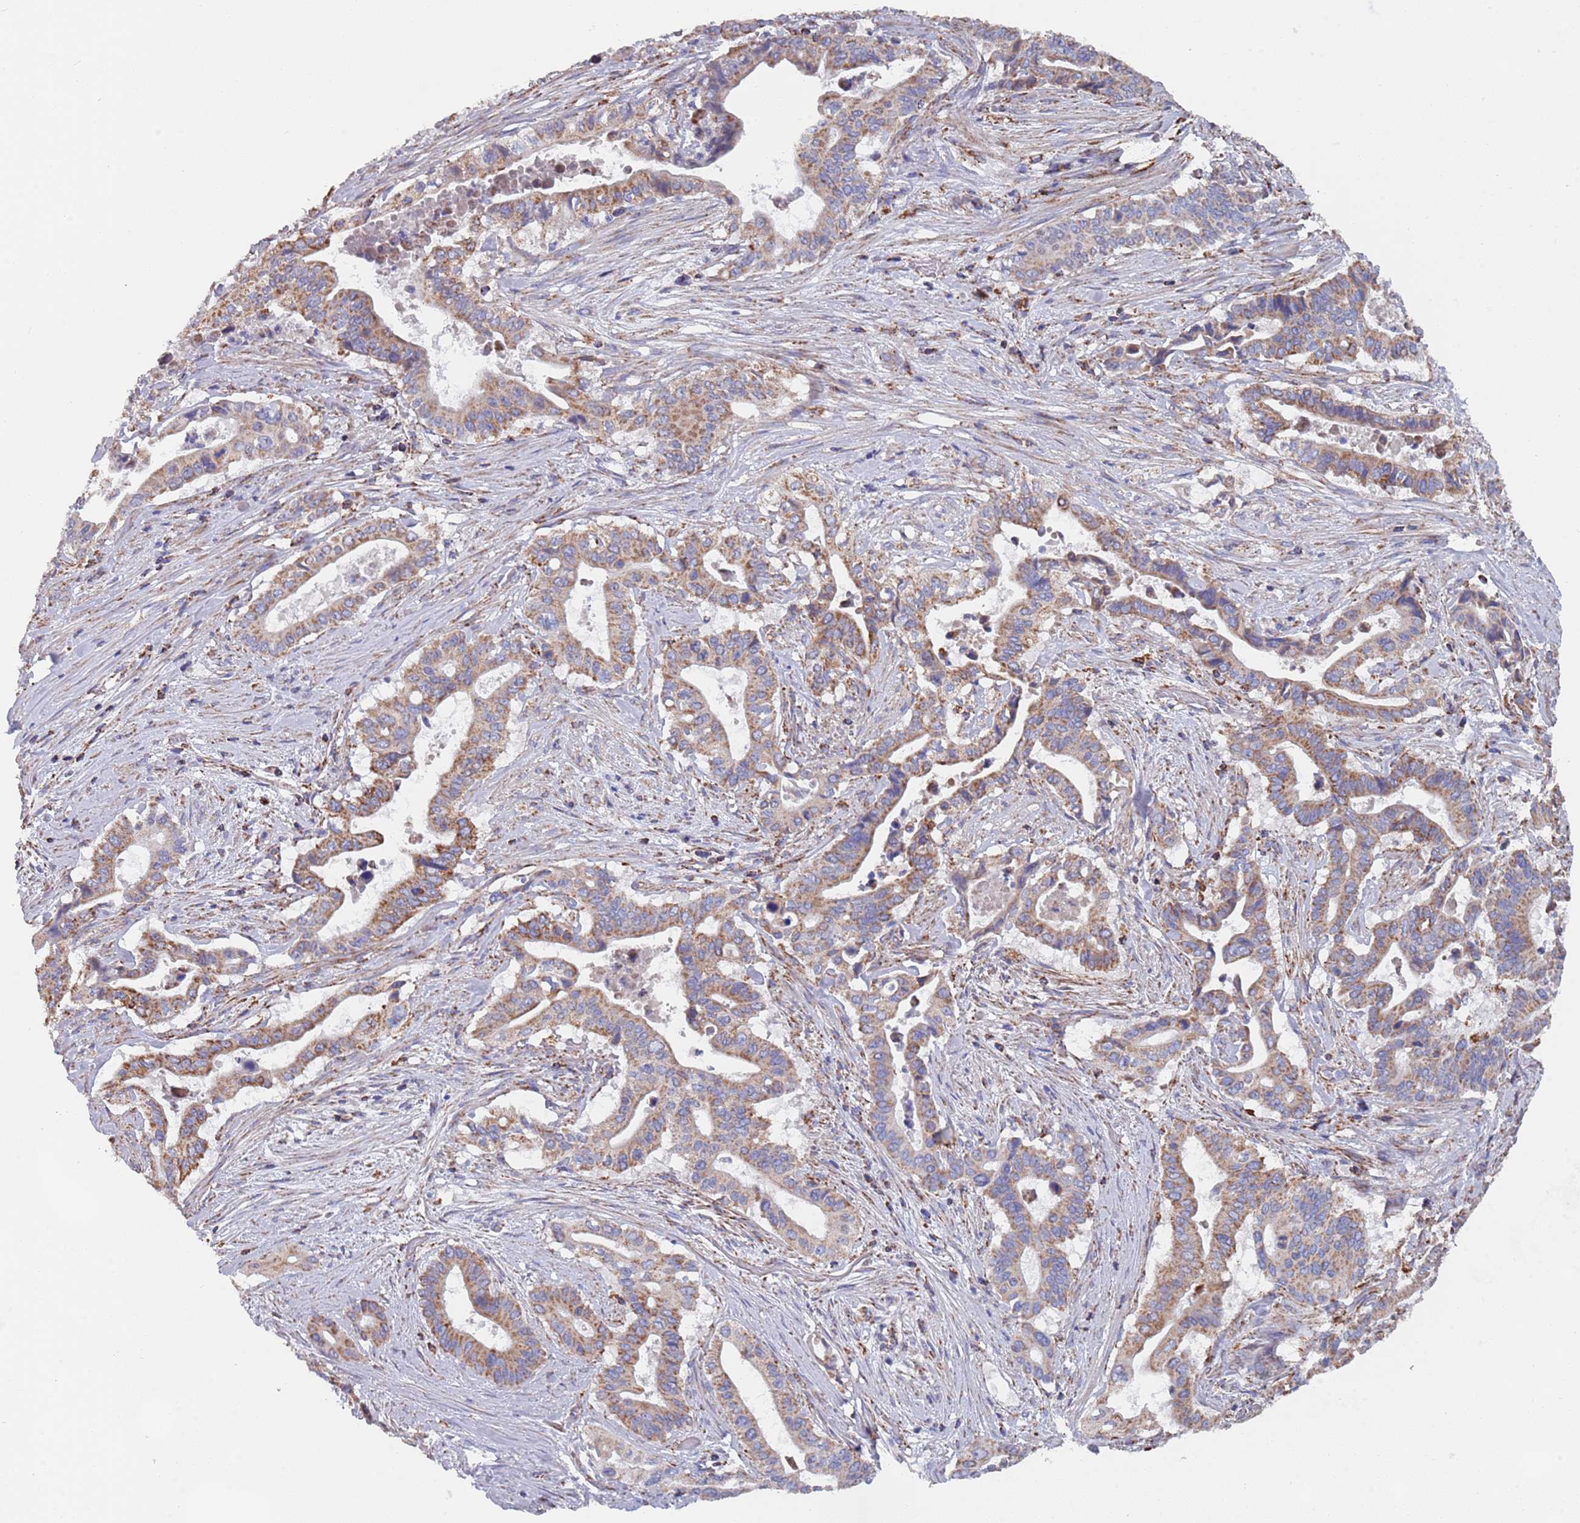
{"staining": {"intensity": "moderate", "quantity": ">75%", "location": "cytoplasmic/membranous"}, "tissue": "pancreatic cancer", "cell_type": "Tumor cells", "image_type": "cancer", "snomed": [{"axis": "morphology", "description": "Adenocarcinoma, NOS"}, {"axis": "topography", "description": "Pancreas"}], "caption": "Tumor cells show moderate cytoplasmic/membranous staining in about >75% of cells in adenocarcinoma (pancreatic). The staining is performed using DAB (3,3'-diaminobenzidine) brown chromogen to label protein expression. The nuclei are counter-stained blue using hematoxylin.", "gene": "PGP", "patient": {"sex": "female", "age": 77}}